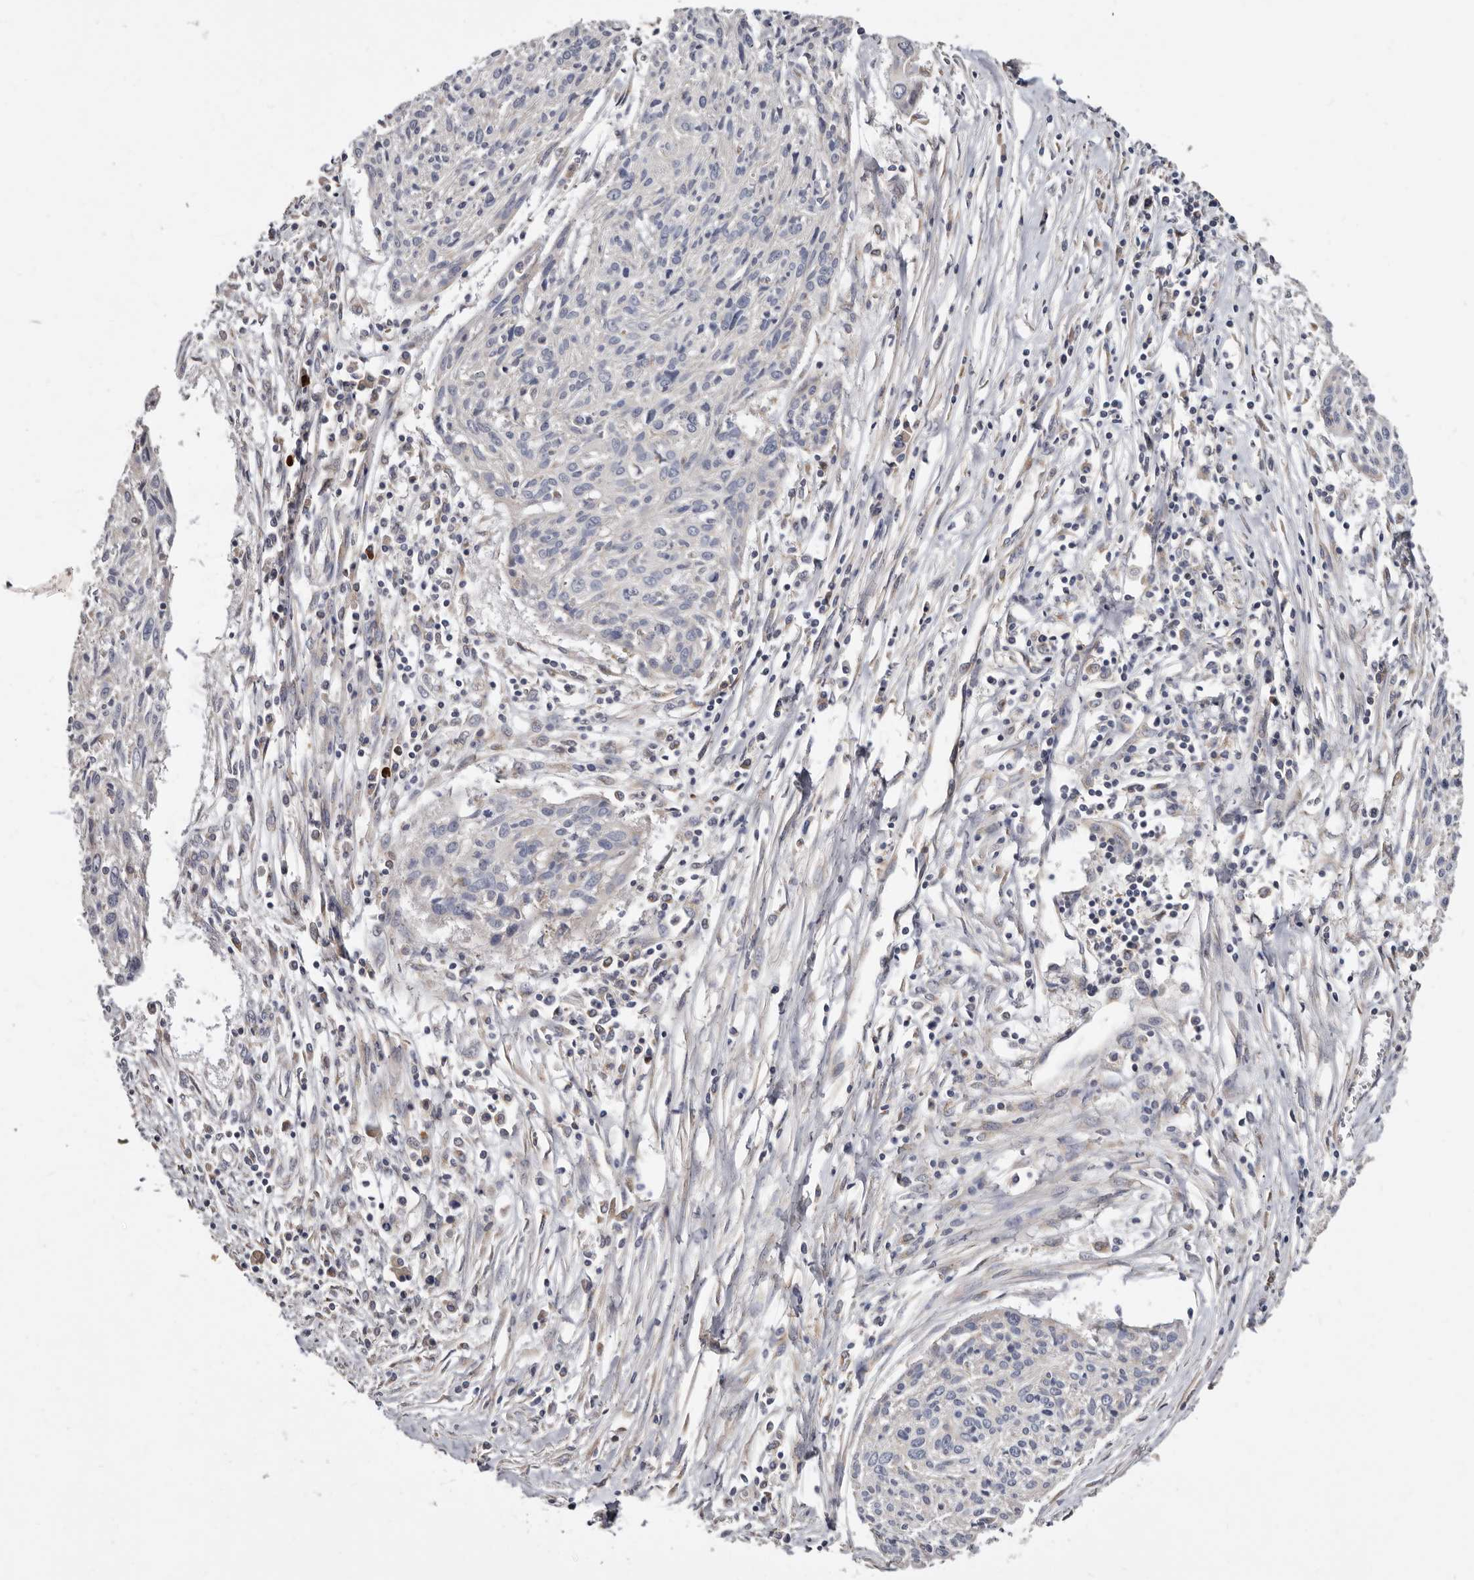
{"staining": {"intensity": "negative", "quantity": "none", "location": "none"}, "tissue": "cervical cancer", "cell_type": "Tumor cells", "image_type": "cancer", "snomed": [{"axis": "morphology", "description": "Squamous cell carcinoma, NOS"}, {"axis": "topography", "description": "Cervix"}], "caption": "Tumor cells are negative for protein expression in human cervical squamous cell carcinoma.", "gene": "ASIC5", "patient": {"sex": "female", "age": 51}}